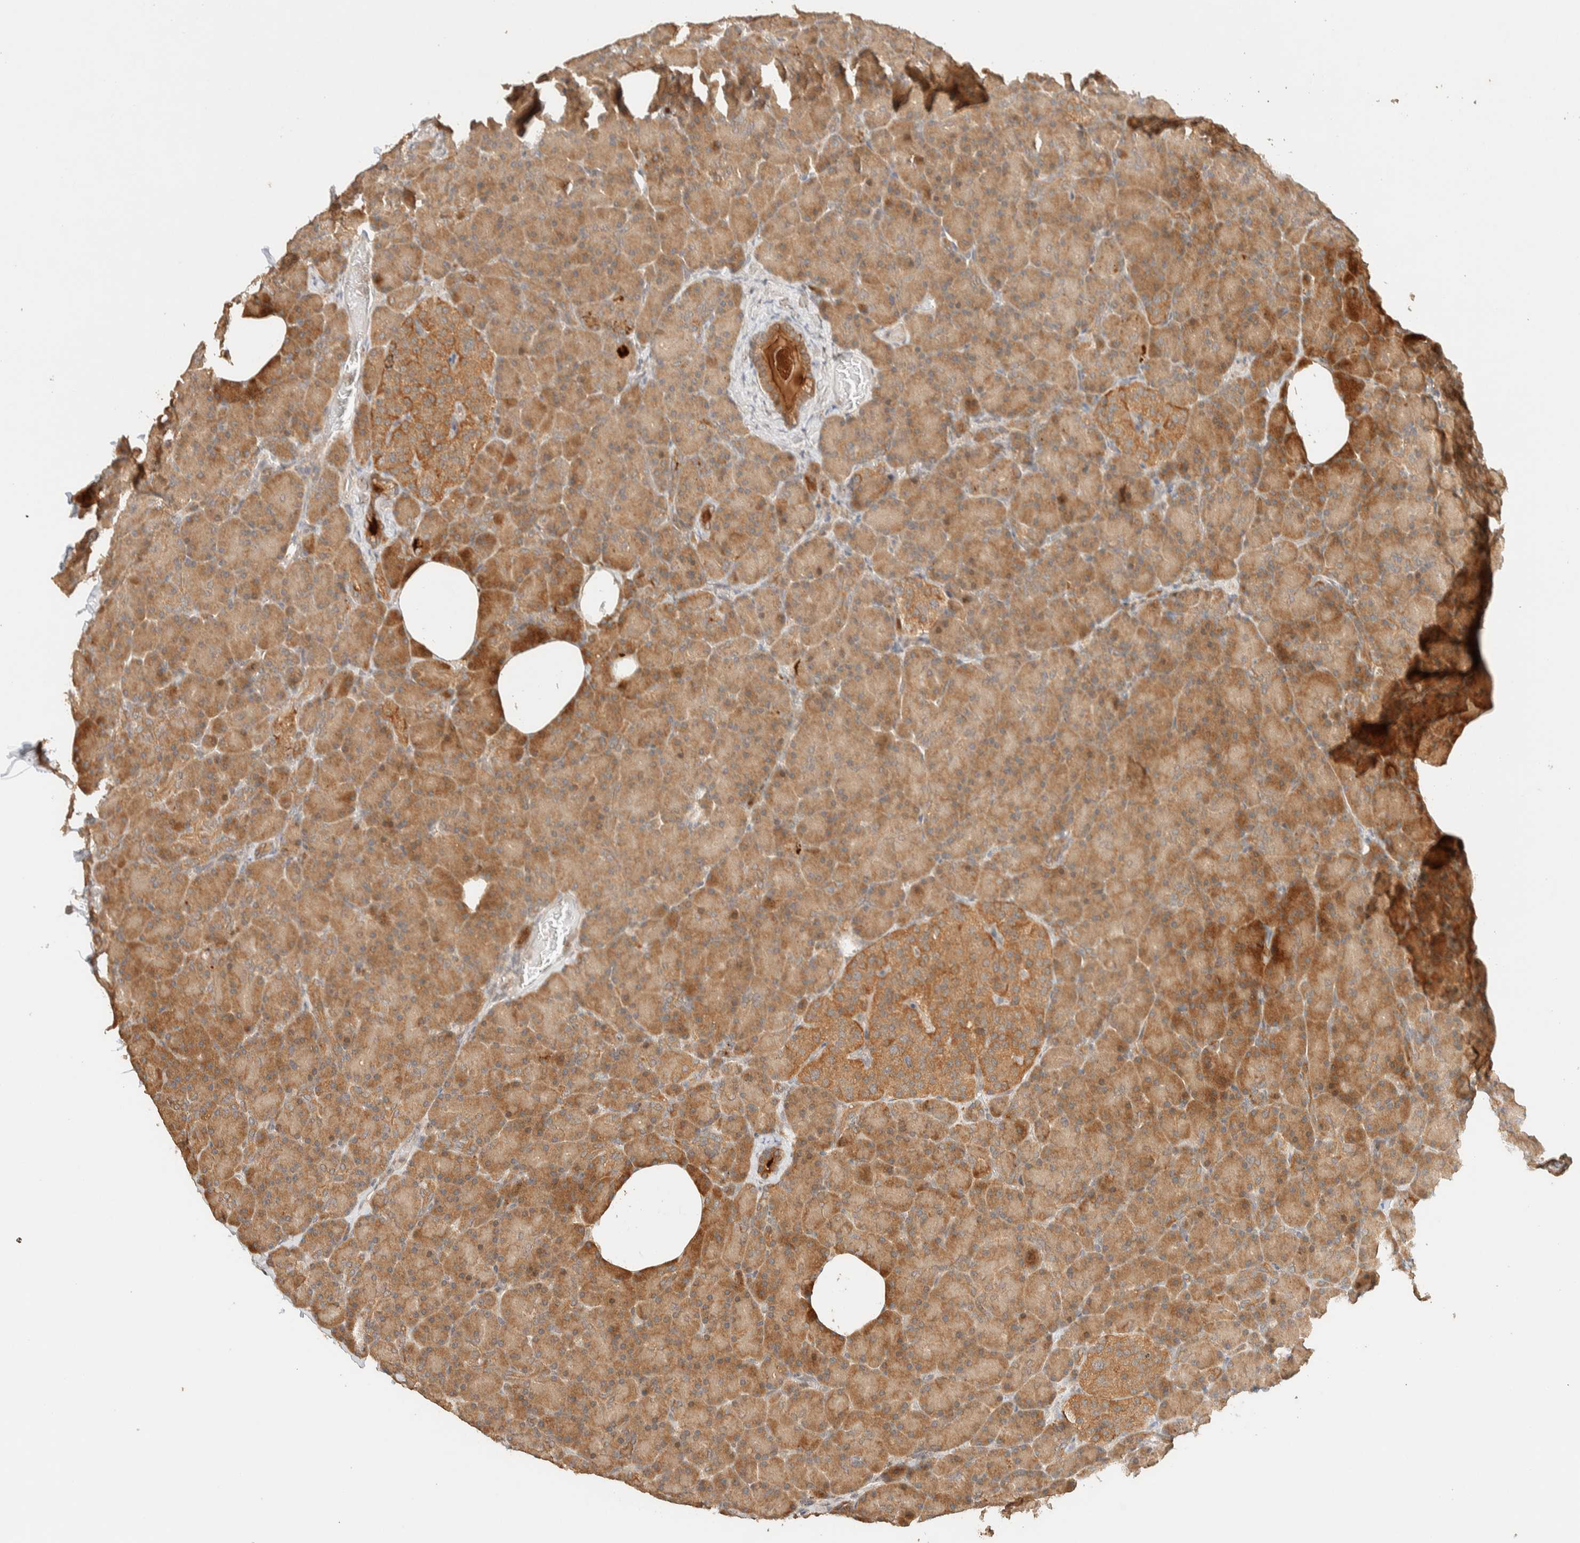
{"staining": {"intensity": "moderate", "quantity": ">75%", "location": "cytoplasmic/membranous"}, "tissue": "pancreas", "cell_type": "Exocrine glandular cells", "image_type": "normal", "snomed": [{"axis": "morphology", "description": "Normal tissue, NOS"}, {"axis": "topography", "description": "Pancreas"}], "caption": "Immunohistochemical staining of normal human pancreas shows moderate cytoplasmic/membranous protein positivity in about >75% of exocrine glandular cells. (brown staining indicates protein expression, while blue staining denotes nuclei).", "gene": "ZBTB34", "patient": {"sex": "female", "age": 43}}